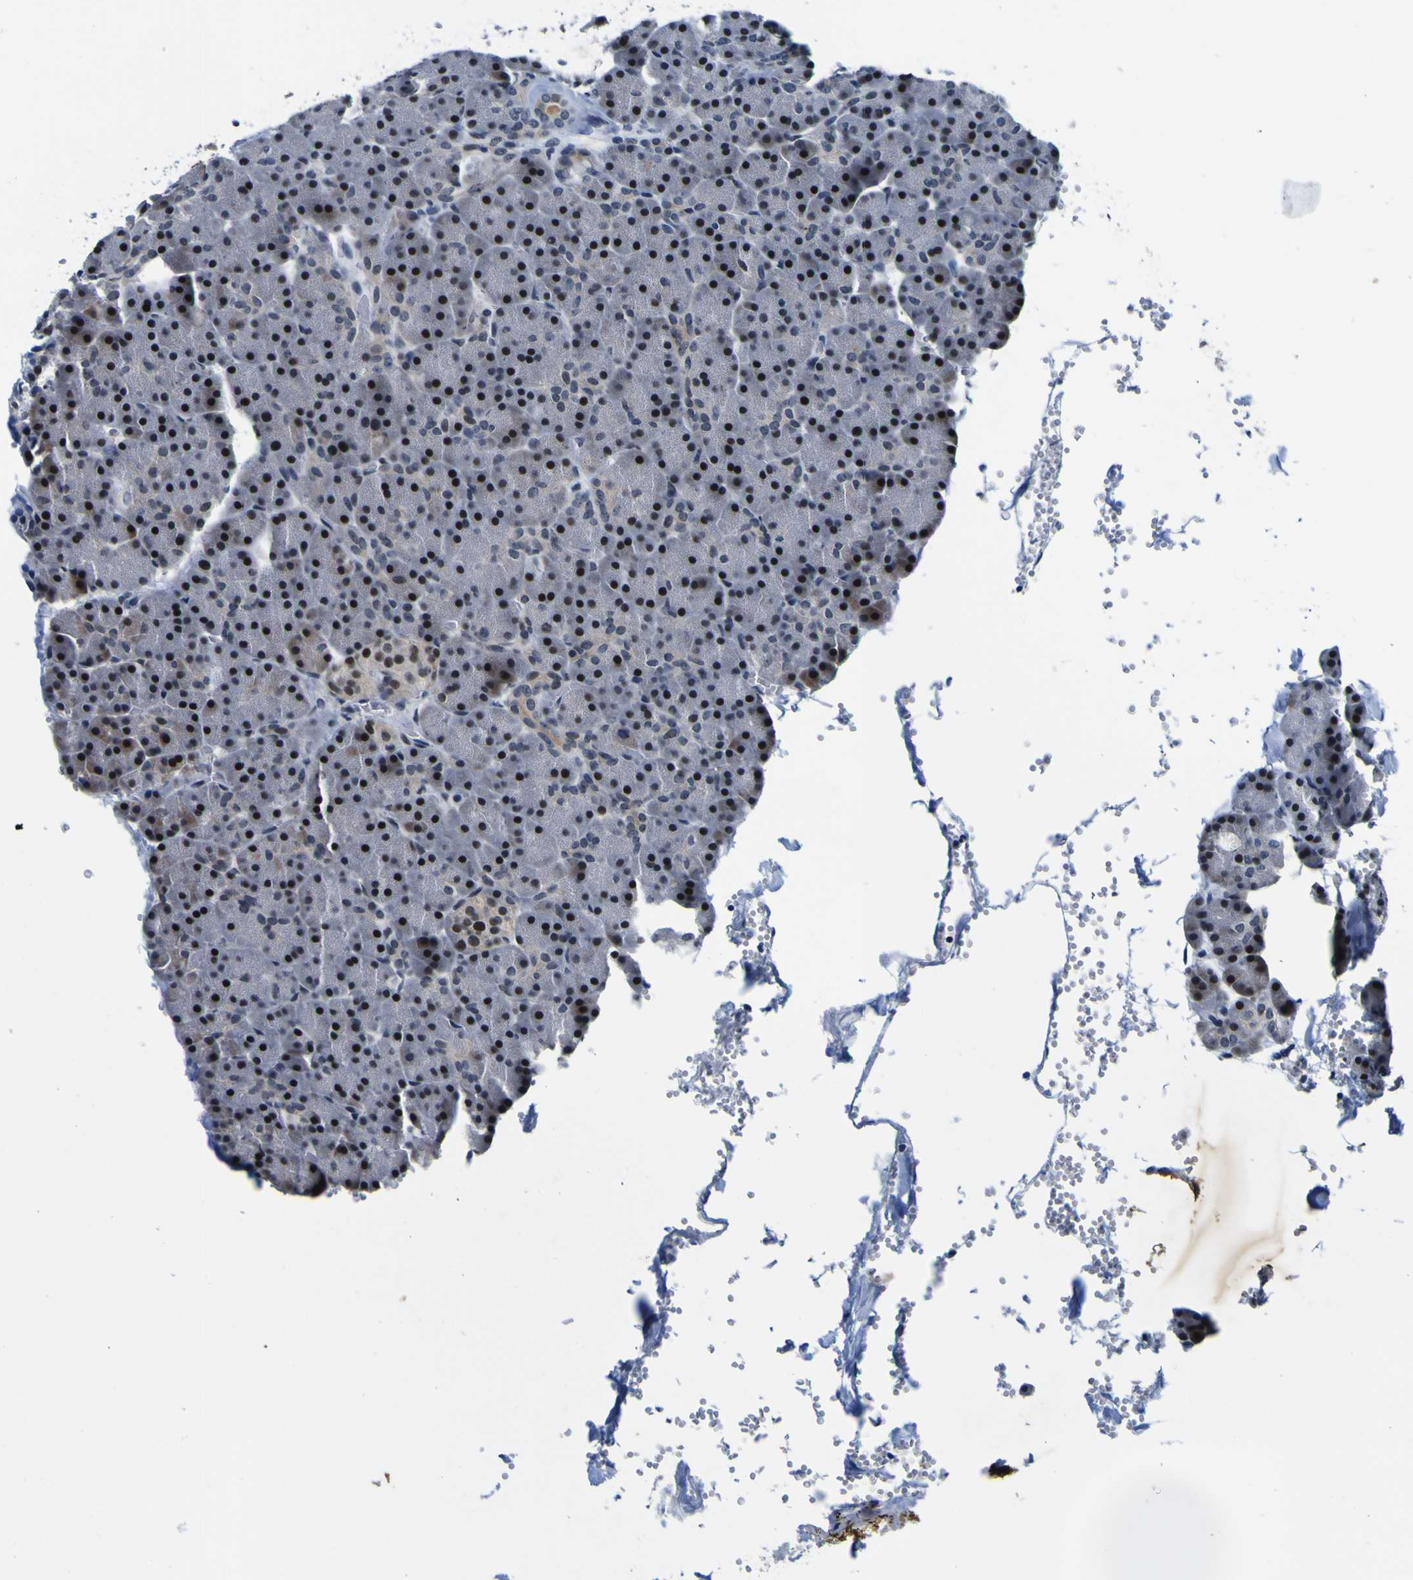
{"staining": {"intensity": "strong", "quantity": ">75%", "location": "nuclear"}, "tissue": "pancreas", "cell_type": "Exocrine glandular cells", "image_type": "normal", "snomed": [{"axis": "morphology", "description": "Normal tissue, NOS"}, {"axis": "topography", "description": "Pancreas"}], "caption": "Pancreas stained with DAB (3,3'-diaminobenzidine) immunohistochemistry demonstrates high levels of strong nuclear staining in about >75% of exocrine glandular cells. The staining was performed using DAB (3,3'-diaminobenzidine) to visualize the protein expression in brown, while the nuclei were stained in blue with hematoxylin (Magnification: 20x).", "gene": "CUL4B", "patient": {"sex": "female", "age": 35}}